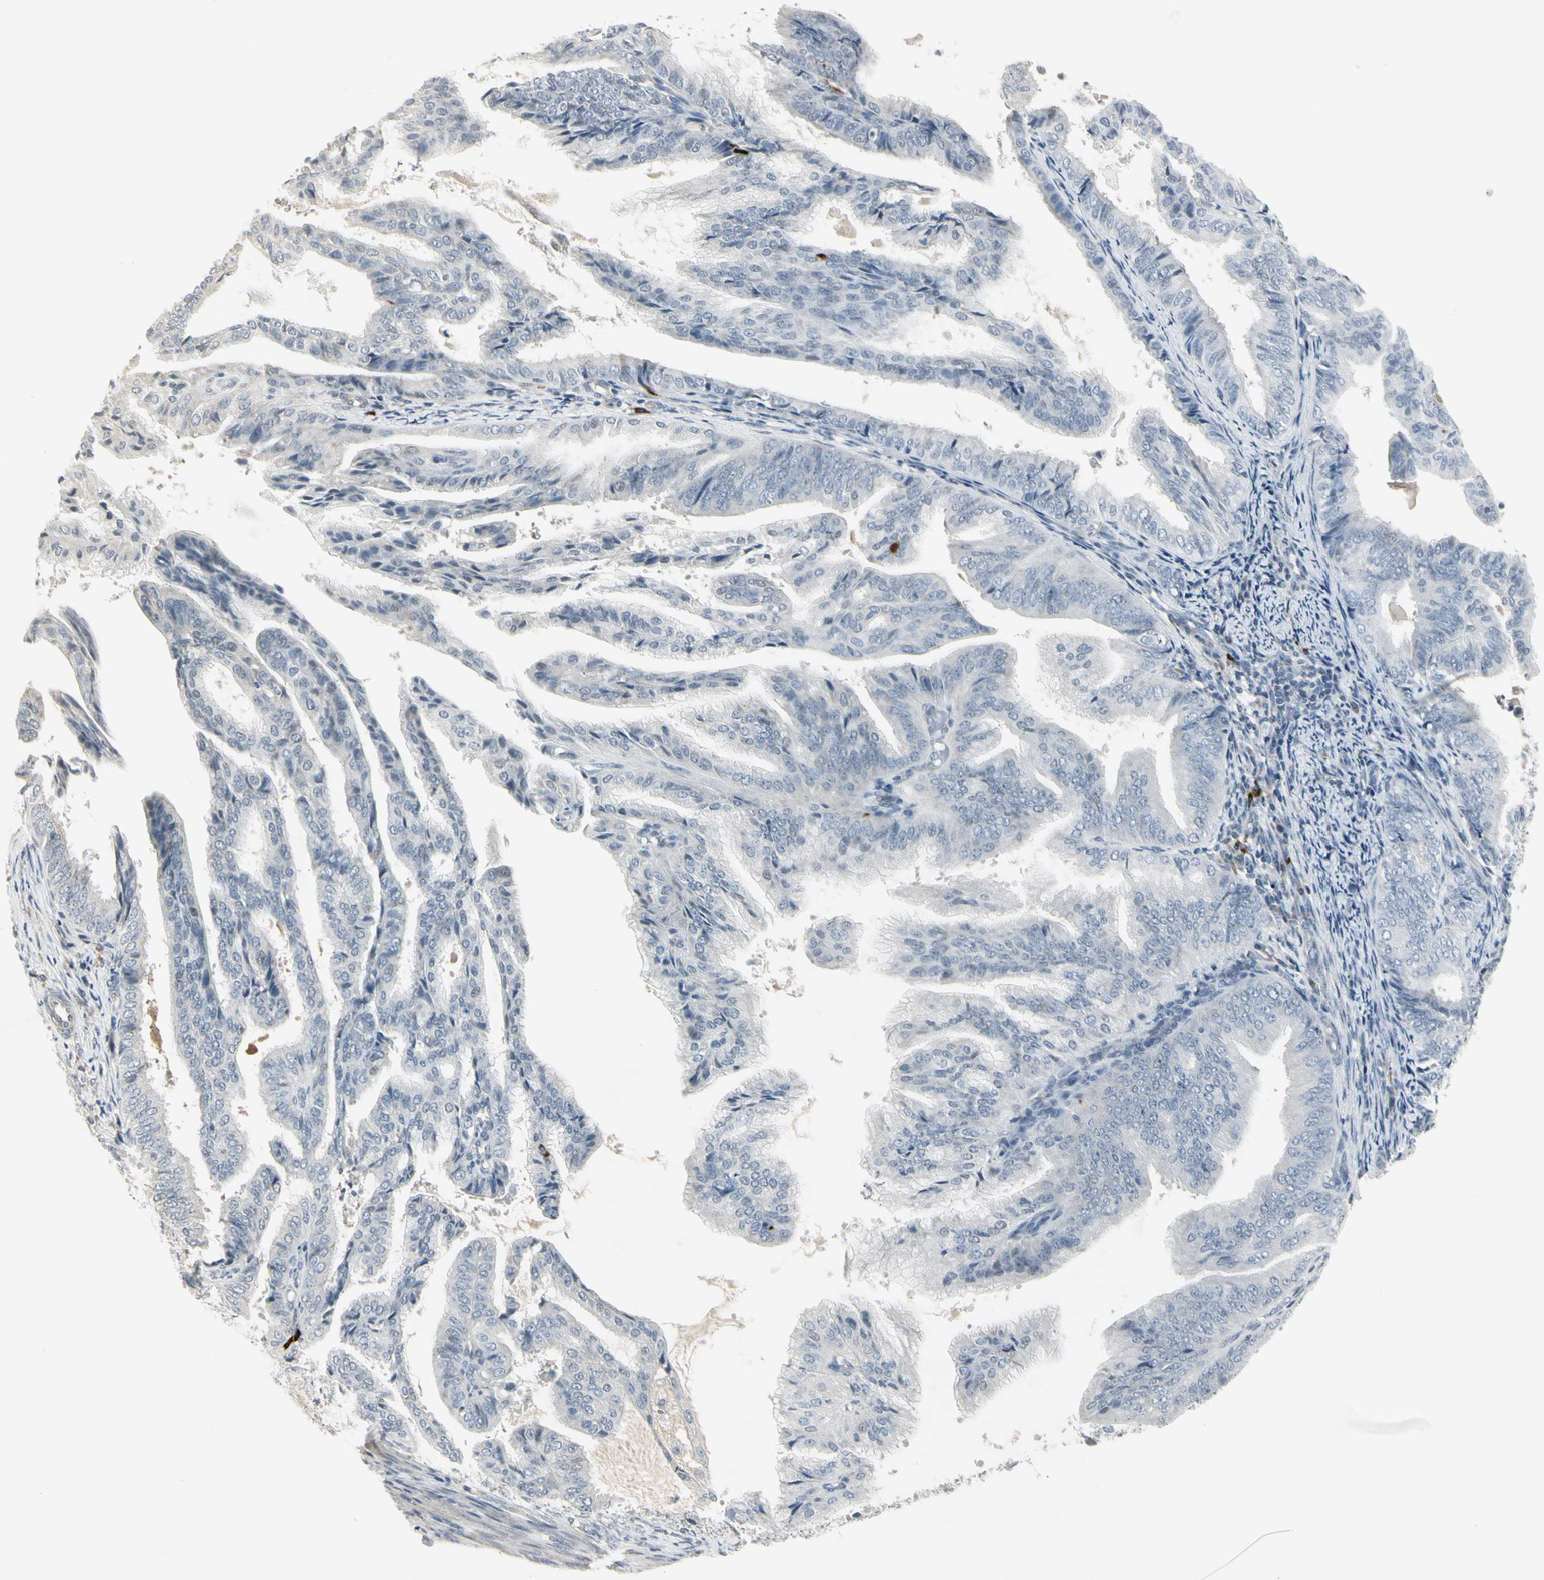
{"staining": {"intensity": "negative", "quantity": "none", "location": "none"}, "tissue": "endometrial cancer", "cell_type": "Tumor cells", "image_type": "cancer", "snomed": [{"axis": "morphology", "description": "Adenocarcinoma, NOS"}, {"axis": "topography", "description": "Endometrium"}], "caption": "An image of human endometrial cancer is negative for staining in tumor cells.", "gene": "DMPK", "patient": {"sex": "female", "age": 58}}